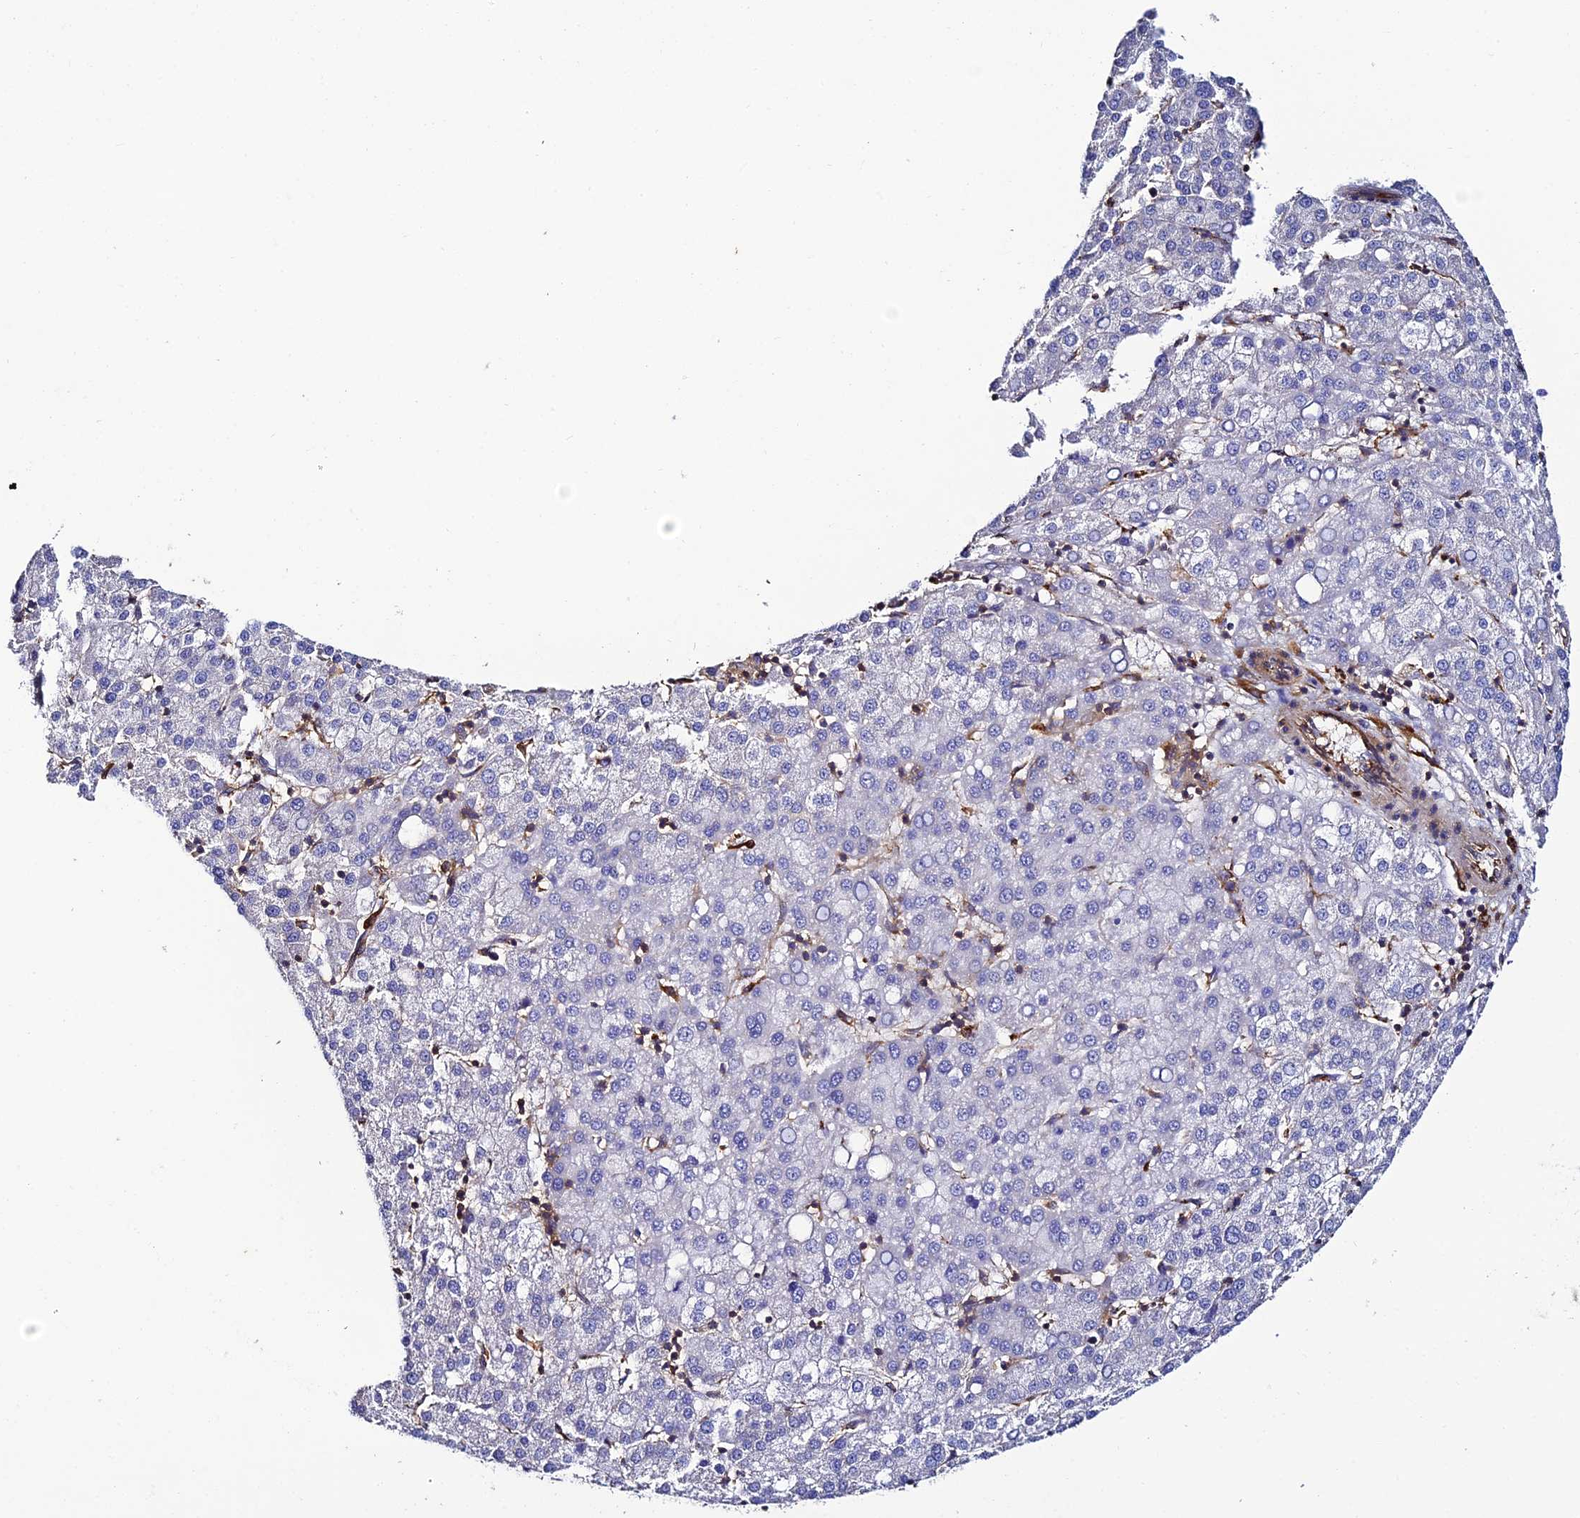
{"staining": {"intensity": "negative", "quantity": "none", "location": "none"}, "tissue": "liver cancer", "cell_type": "Tumor cells", "image_type": "cancer", "snomed": [{"axis": "morphology", "description": "Carcinoma, Hepatocellular, NOS"}, {"axis": "topography", "description": "Liver"}], "caption": "Liver cancer (hepatocellular carcinoma) was stained to show a protein in brown. There is no significant positivity in tumor cells.", "gene": "TRPV2", "patient": {"sex": "female", "age": 58}}